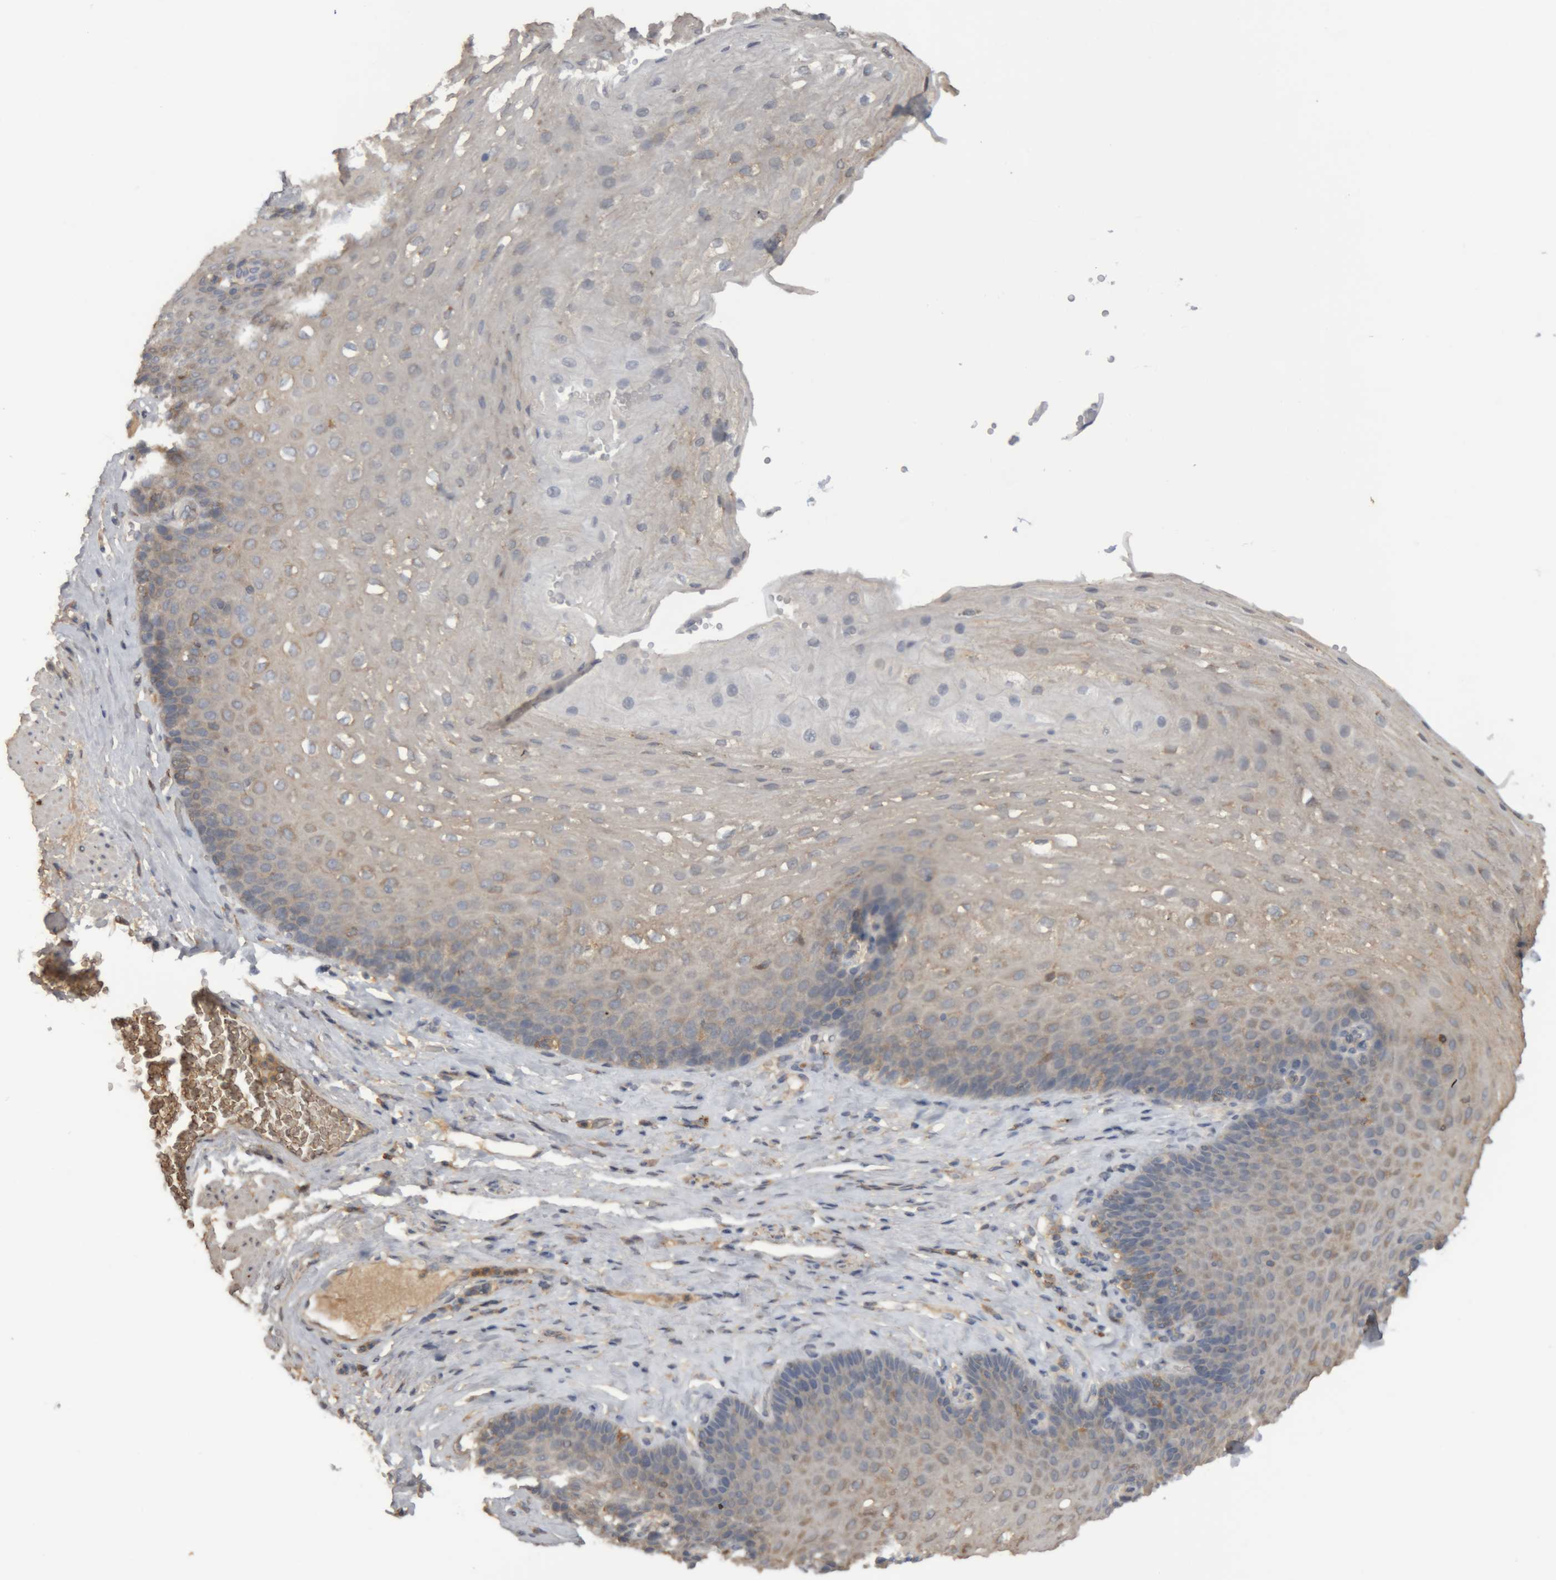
{"staining": {"intensity": "weak", "quantity": "25%-75%", "location": "cytoplasmic/membranous"}, "tissue": "esophagus", "cell_type": "Squamous epithelial cells", "image_type": "normal", "snomed": [{"axis": "morphology", "description": "Normal tissue, NOS"}, {"axis": "topography", "description": "Esophagus"}], "caption": "Immunohistochemical staining of normal esophagus shows 25%-75% levels of weak cytoplasmic/membranous protein expression in about 25%-75% of squamous epithelial cells. Ihc stains the protein in brown and the nuclei are stained blue.", "gene": "TMED7", "patient": {"sex": "female", "age": 66}}